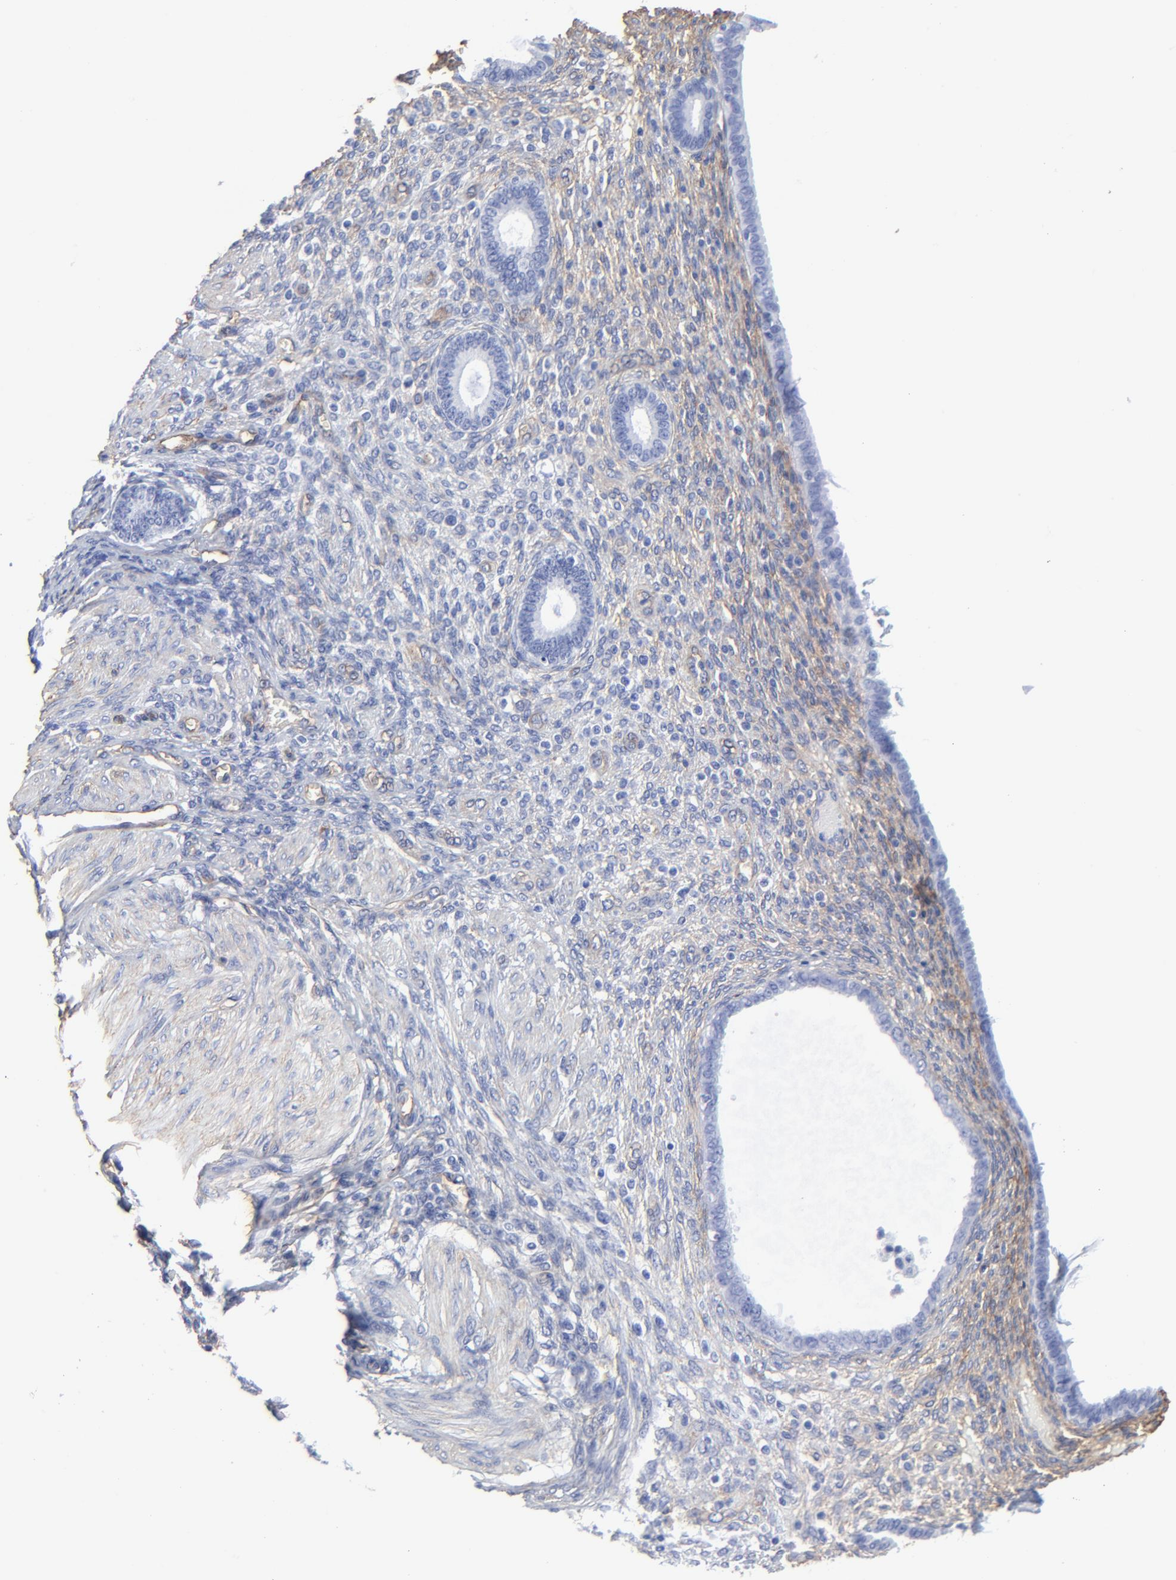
{"staining": {"intensity": "moderate", "quantity": ">75%", "location": "cytoplasmic/membranous"}, "tissue": "endometrium", "cell_type": "Cells in endometrial stroma", "image_type": "normal", "snomed": [{"axis": "morphology", "description": "Normal tissue, NOS"}, {"axis": "topography", "description": "Endometrium"}], "caption": "Immunohistochemical staining of benign endometrium exhibits >75% levels of moderate cytoplasmic/membranous protein staining in about >75% of cells in endometrial stroma.", "gene": "CAV1", "patient": {"sex": "female", "age": 72}}